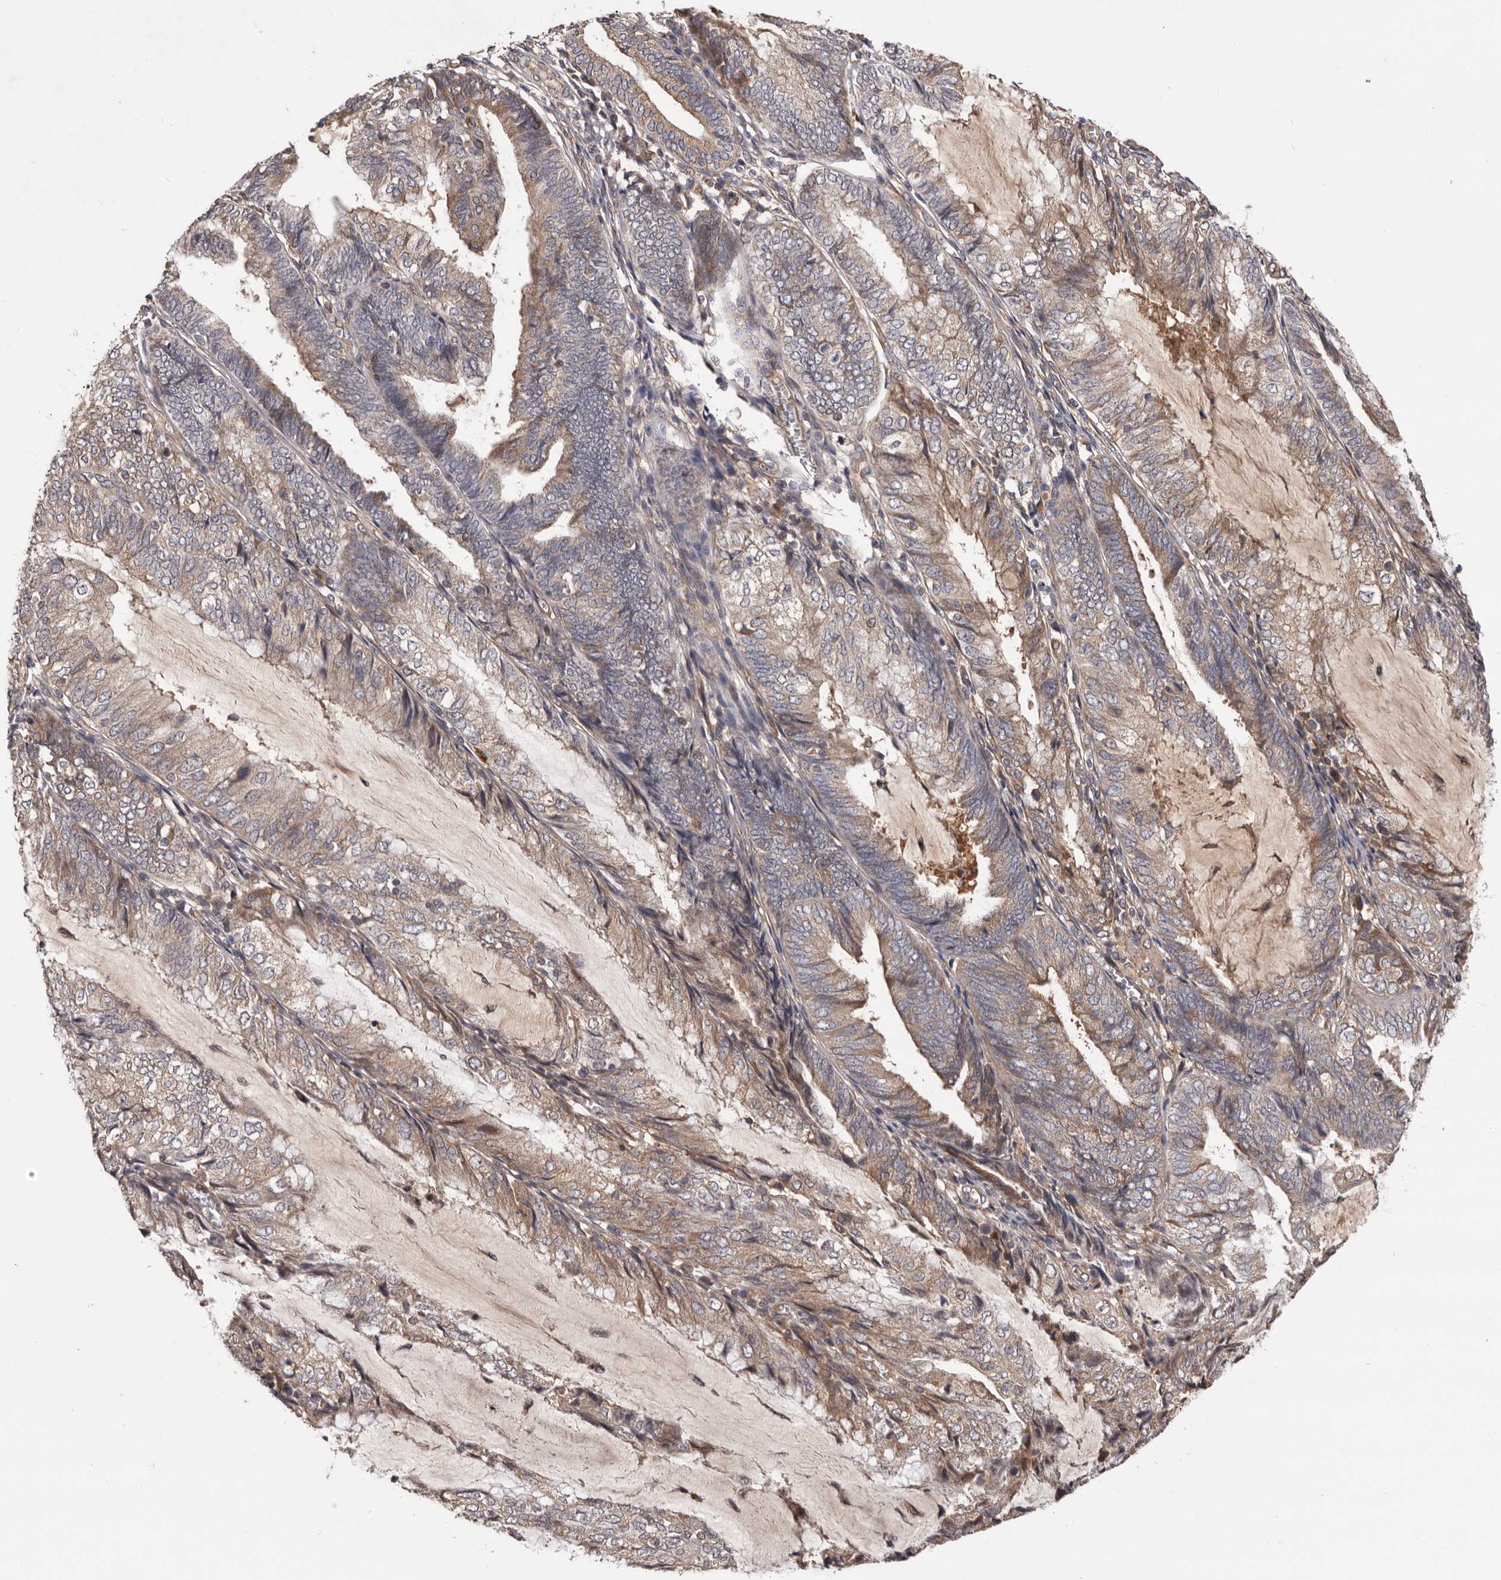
{"staining": {"intensity": "weak", "quantity": ">75%", "location": "cytoplasmic/membranous"}, "tissue": "endometrial cancer", "cell_type": "Tumor cells", "image_type": "cancer", "snomed": [{"axis": "morphology", "description": "Adenocarcinoma, NOS"}, {"axis": "topography", "description": "Endometrium"}], "caption": "IHC photomicrograph of neoplastic tissue: adenocarcinoma (endometrial) stained using immunohistochemistry demonstrates low levels of weak protein expression localized specifically in the cytoplasmic/membranous of tumor cells, appearing as a cytoplasmic/membranous brown color.", "gene": "PRKD1", "patient": {"sex": "female", "age": 81}}